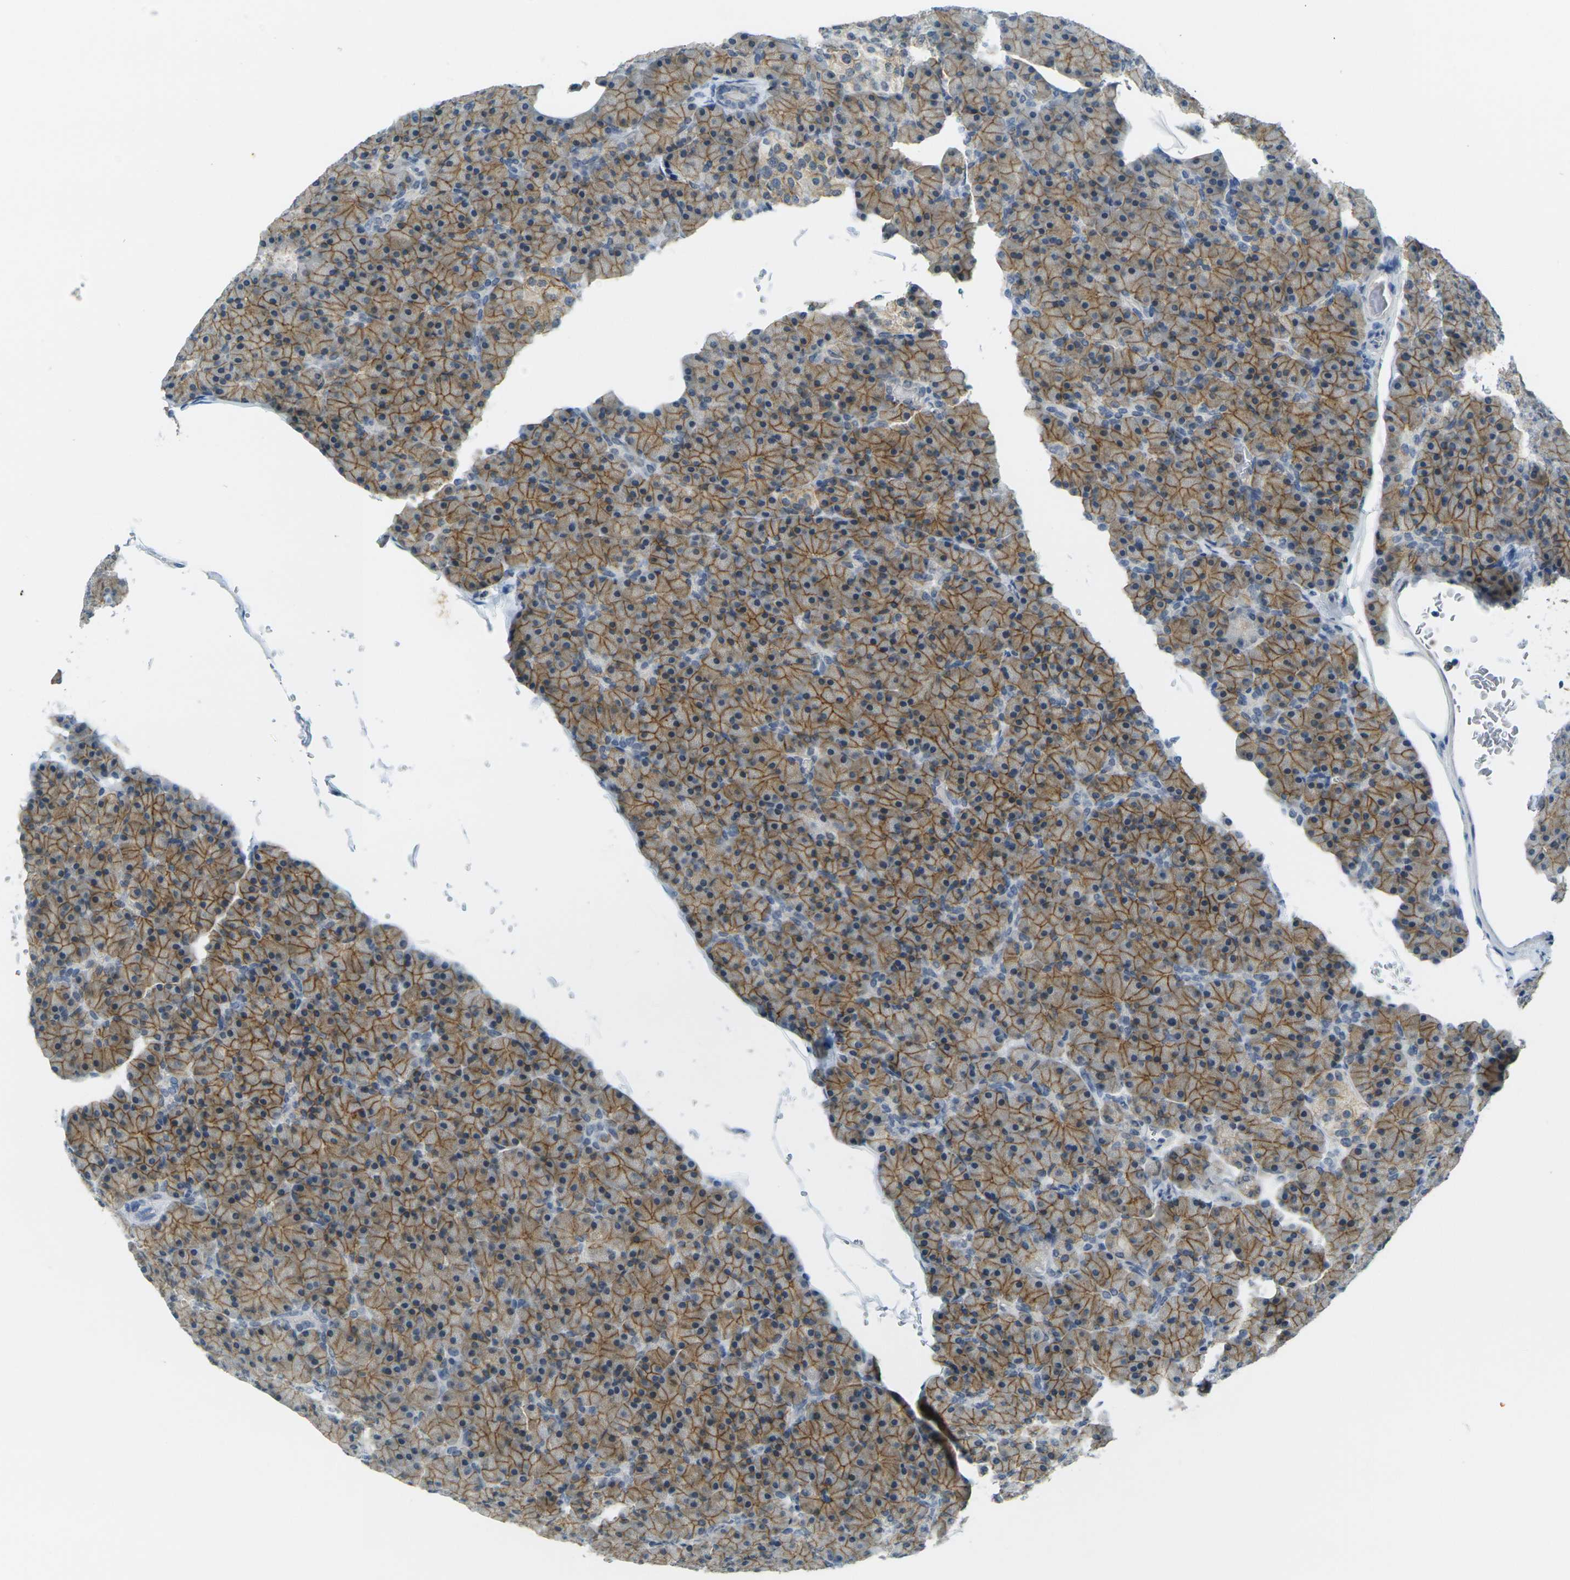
{"staining": {"intensity": "moderate", "quantity": ">75%", "location": "cytoplasmic/membranous"}, "tissue": "pancreas", "cell_type": "Exocrine glandular cells", "image_type": "normal", "snomed": [{"axis": "morphology", "description": "Normal tissue, NOS"}, {"axis": "topography", "description": "Pancreas"}], "caption": "Protein expression analysis of normal pancreas reveals moderate cytoplasmic/membranous positivity in approximately >75% of exocrine glandular cells.", "gene": "SPTBN2", "patient": {"sex": "female", "age": 43}}